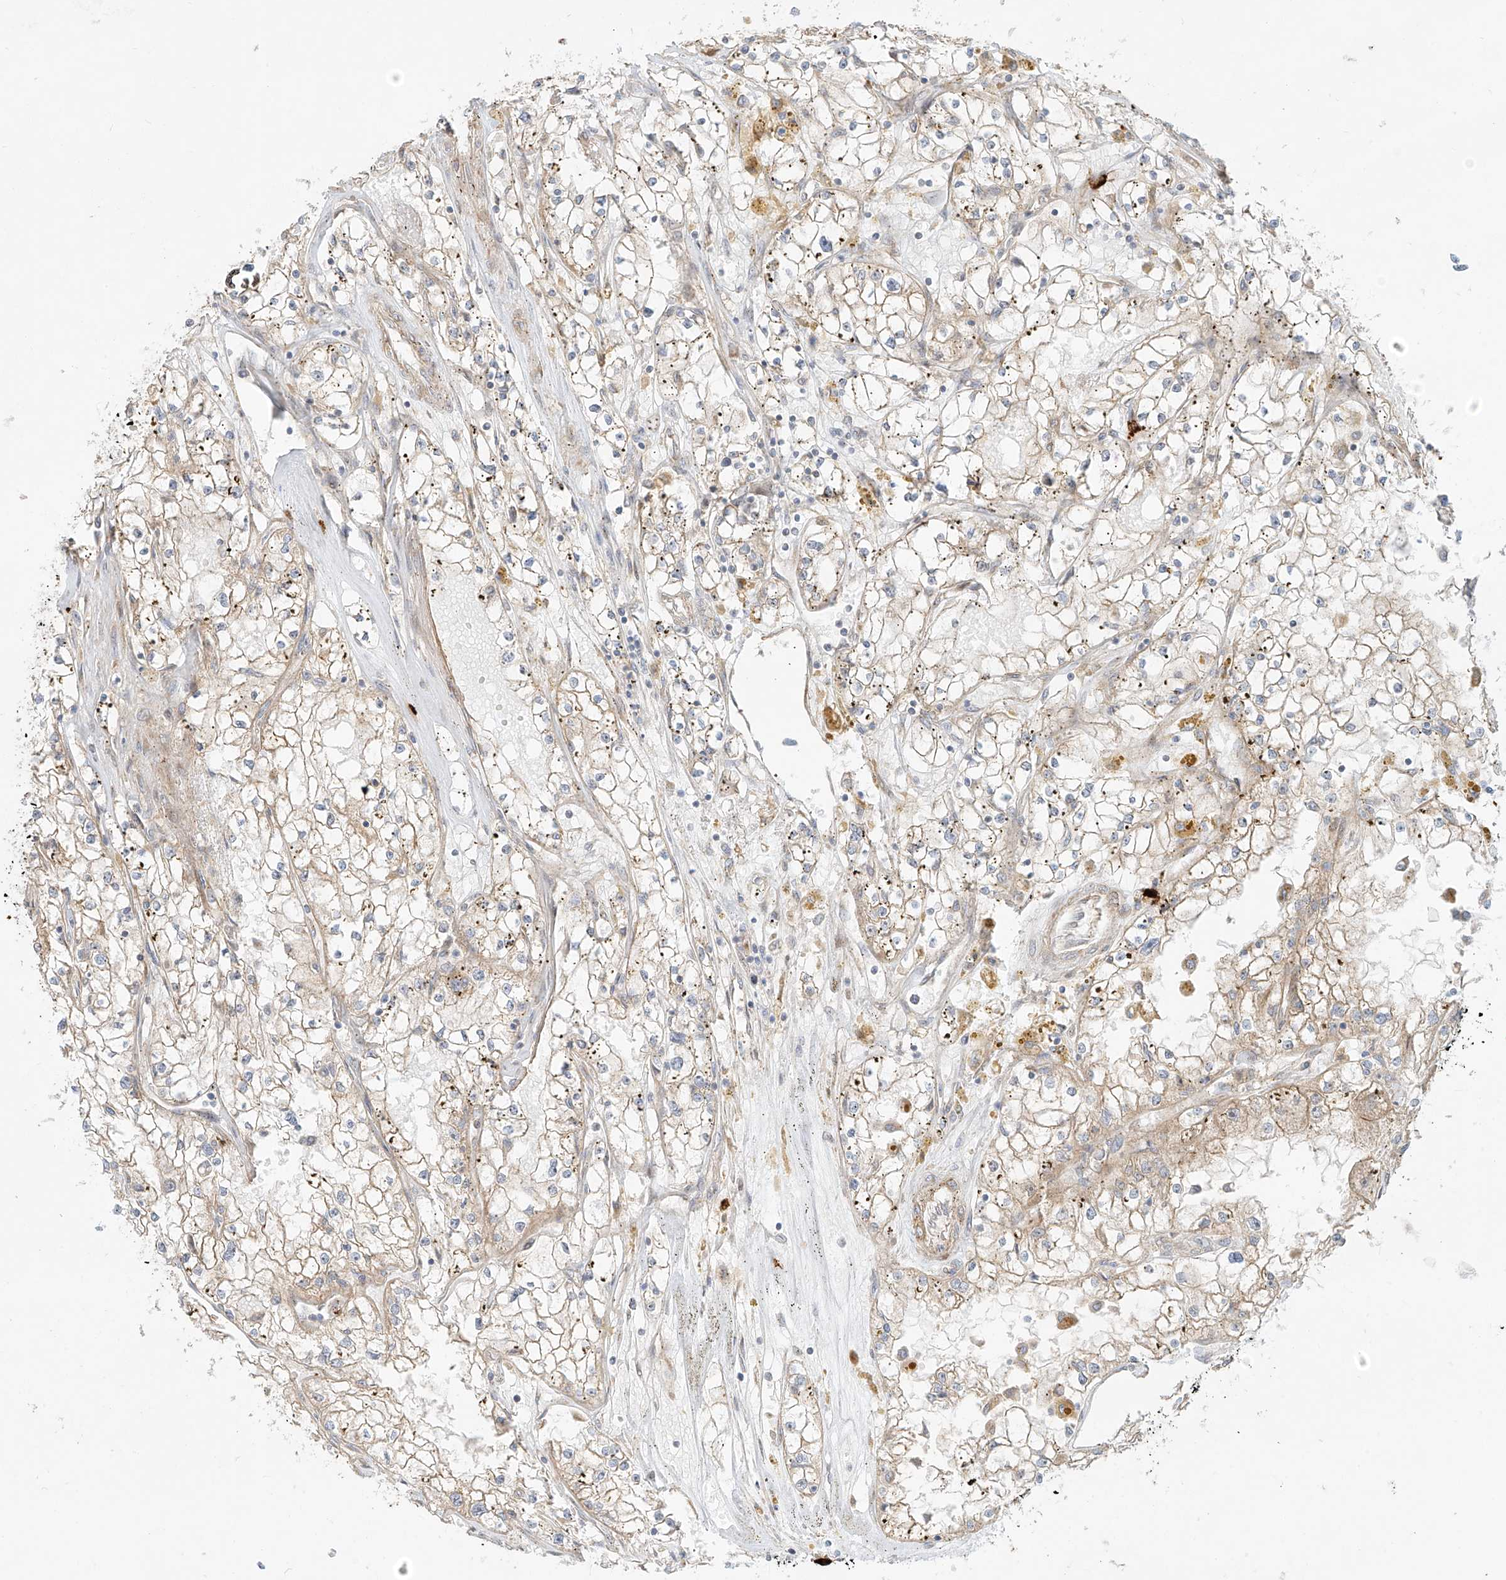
{"staining": {"intensity": "weak", "quantity": "25%-75%", "location": "cytoplasmic/membranous"}, "tissue": "renal cancer", "cell_type": "Tumor cells", "image_type": "cancer", "snomed": [{"axis": "morphology", "description": "Adenocarcinoma, NOS"}, {"axis": "topography", "description": "Kidney"}], "caption": "Human renal adenocarcinoma stained with a protein marker demonstrates weak staining in tumor cells.", "gene": "ZNF287", "patient": {"sex": "male", "age": 56}}